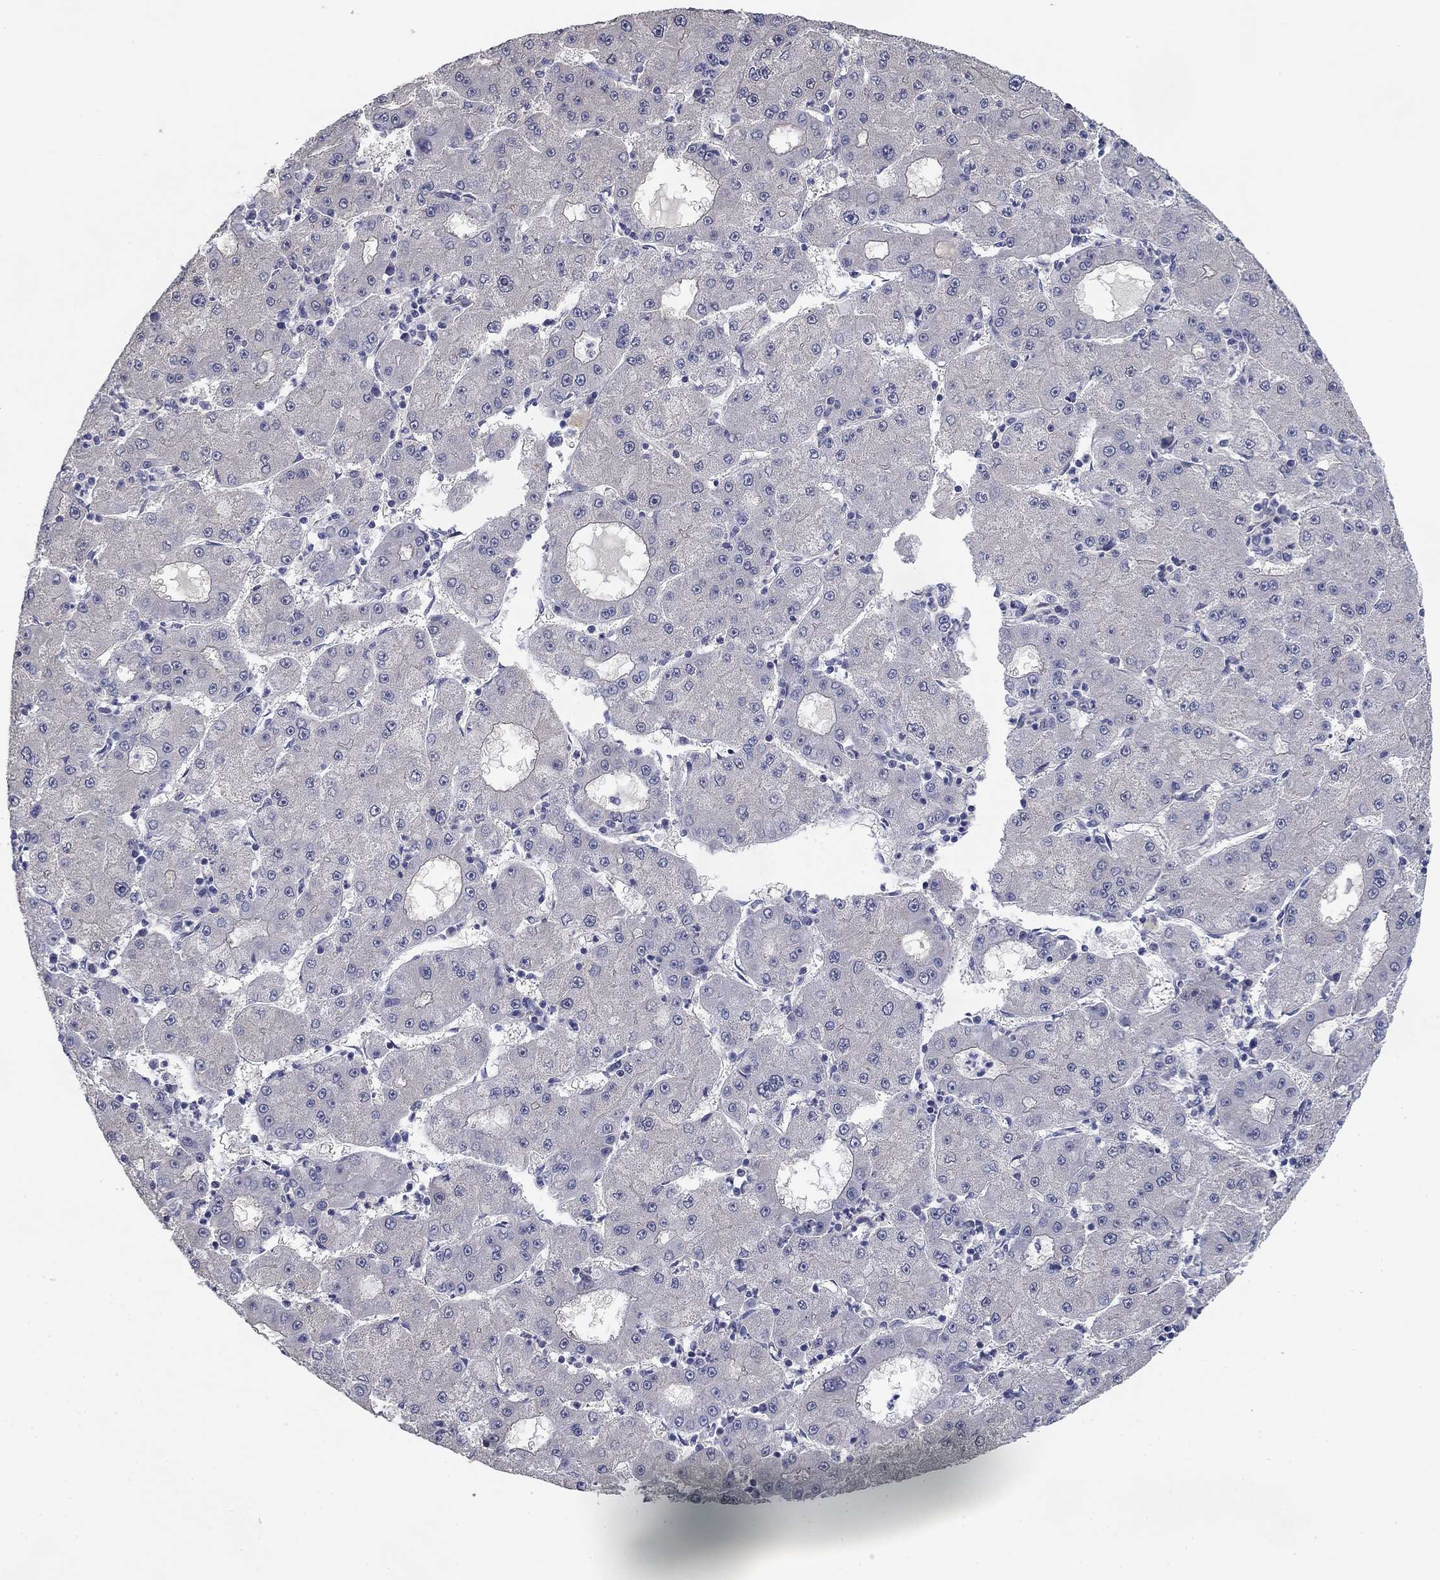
{"staining": {"intensity": "negative", "quantity": "none", "location": "none"}, "tissue": "liver cancer", "cell_type": "Tumor cells", "image_type": "cancer", "snomed": [{"axis": "morphology", "description": "Carcinoma, Hepatocellular, NOS"}, {"axis": "topography", "description": "Liver"}], "caption": "Image shows no significant protein staining in tumor cells of liver cancer.", "gene": "GRK7", "patient": {"sex": "male", "age": 73}}